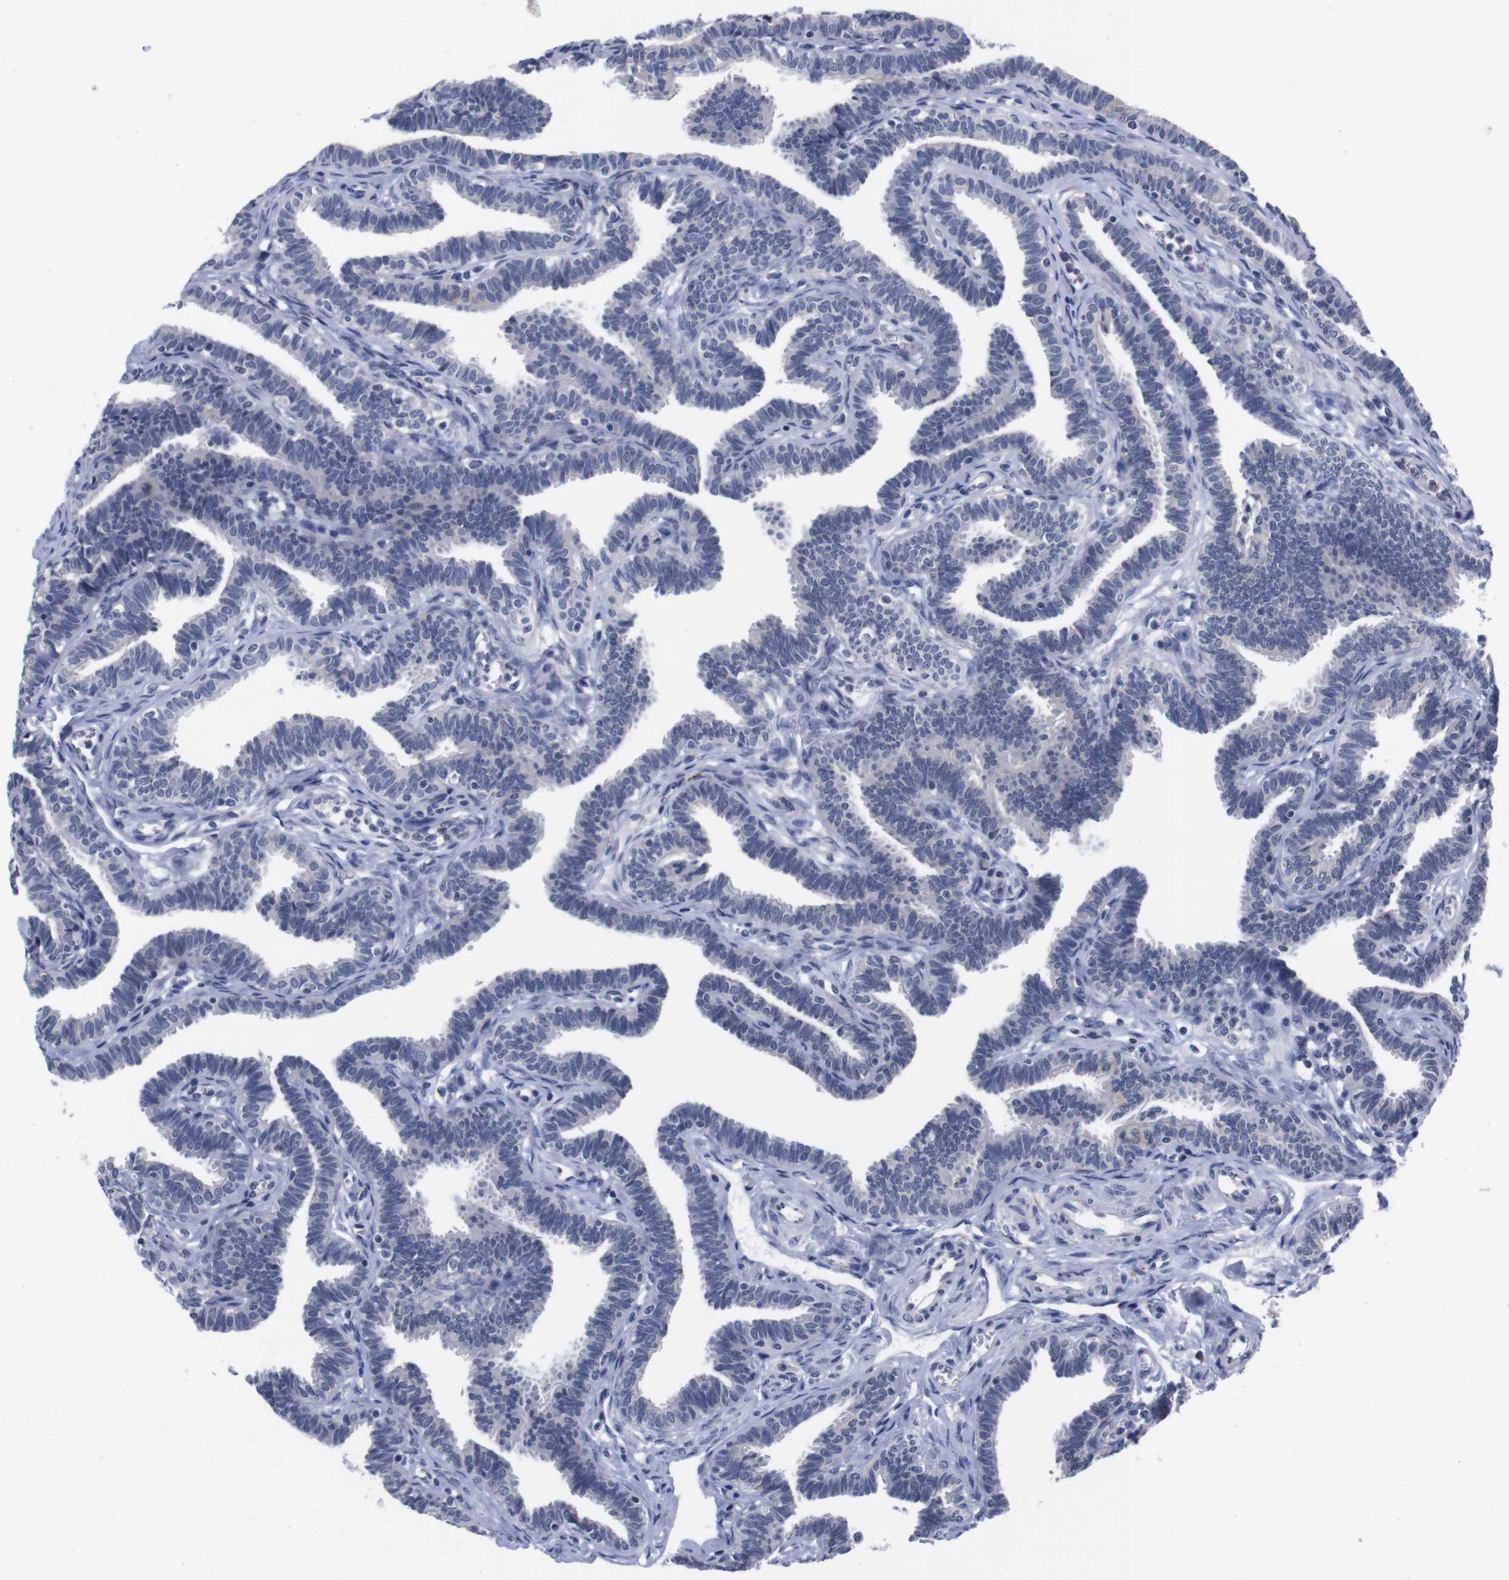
{"staining": {"intensity": "negative", "quantity": "none", "location": "none"}, "tissue": "fallopian tube", "cell_type": "Glandular cells", "image_type": "normal", "snomed": [{"axis": "morphology", "description": "Normal tissue, NOS"}, {"axis": "topography", "description": "Fallopian tube"}, {"axis": "topography", "description": "Ovary"}], "caption": "High magnification brightfield microscopy of unremarkable fallopian tube stained with DAB (3,3'-diaminobenzidine) (brown) and counterstained with hematoxylin (blue): glandular cells show no significant expression.", "gene": "TNFRSF21", "patient": {"sex": "female", "age": 23}}